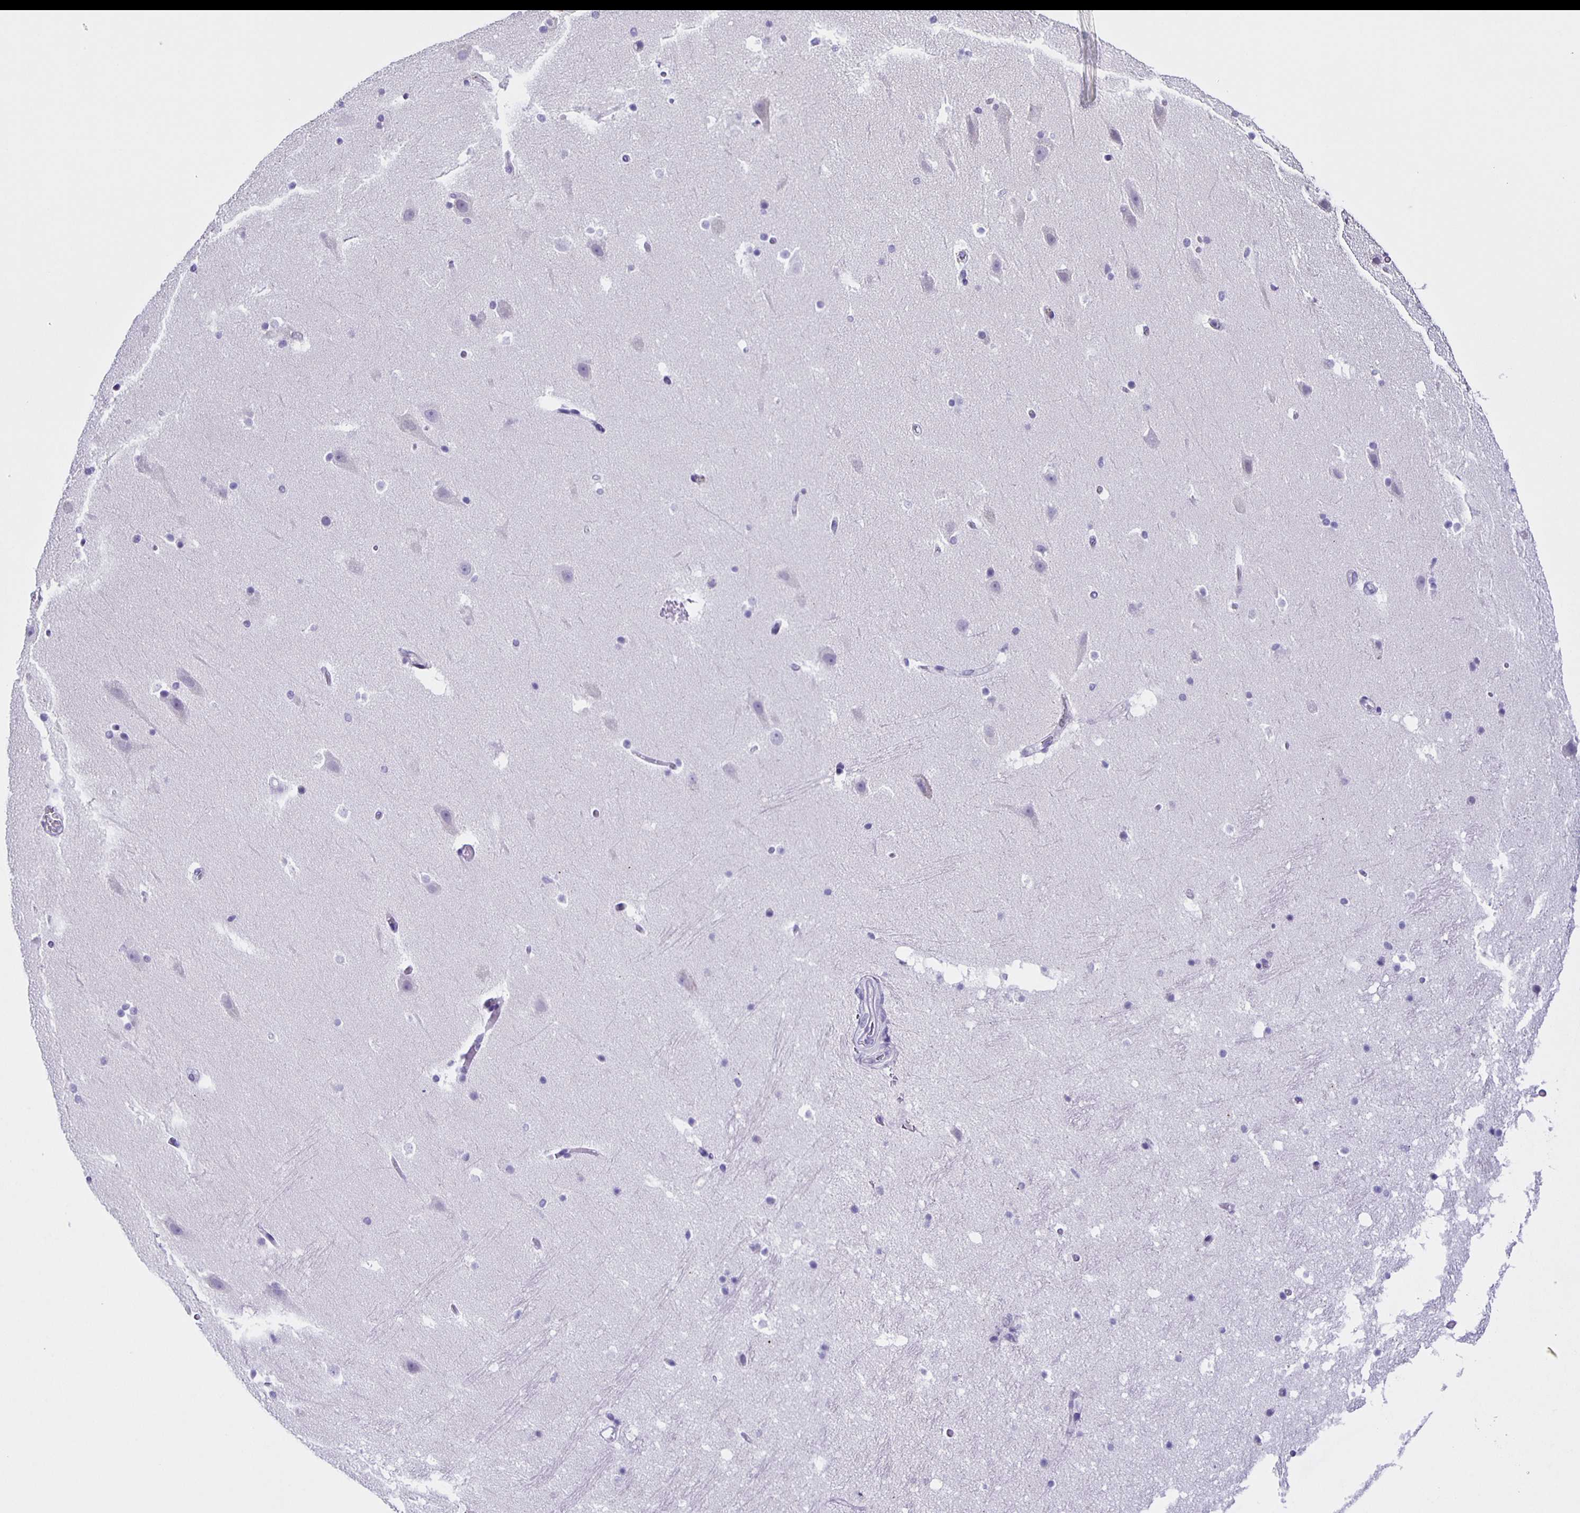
{"staining": {"intensity": "negative", "quantity": "none", "location": "none"}, "tissue": "hippocampus", "cell_type": "Glial cells", "image_type": "normal", "snomed": [{"axis": "morphology", "description": "Normal tissue, NOS"}, {"axis": "topography", "description": "Hippocampus"}], "caption": "This is an immunohistochemistry (IHC) micrograph of normal hippocampus. There is no positivity in glial cells.", "gene": "SLC12A3", "patient": {"sex": "male", "age": 26}}